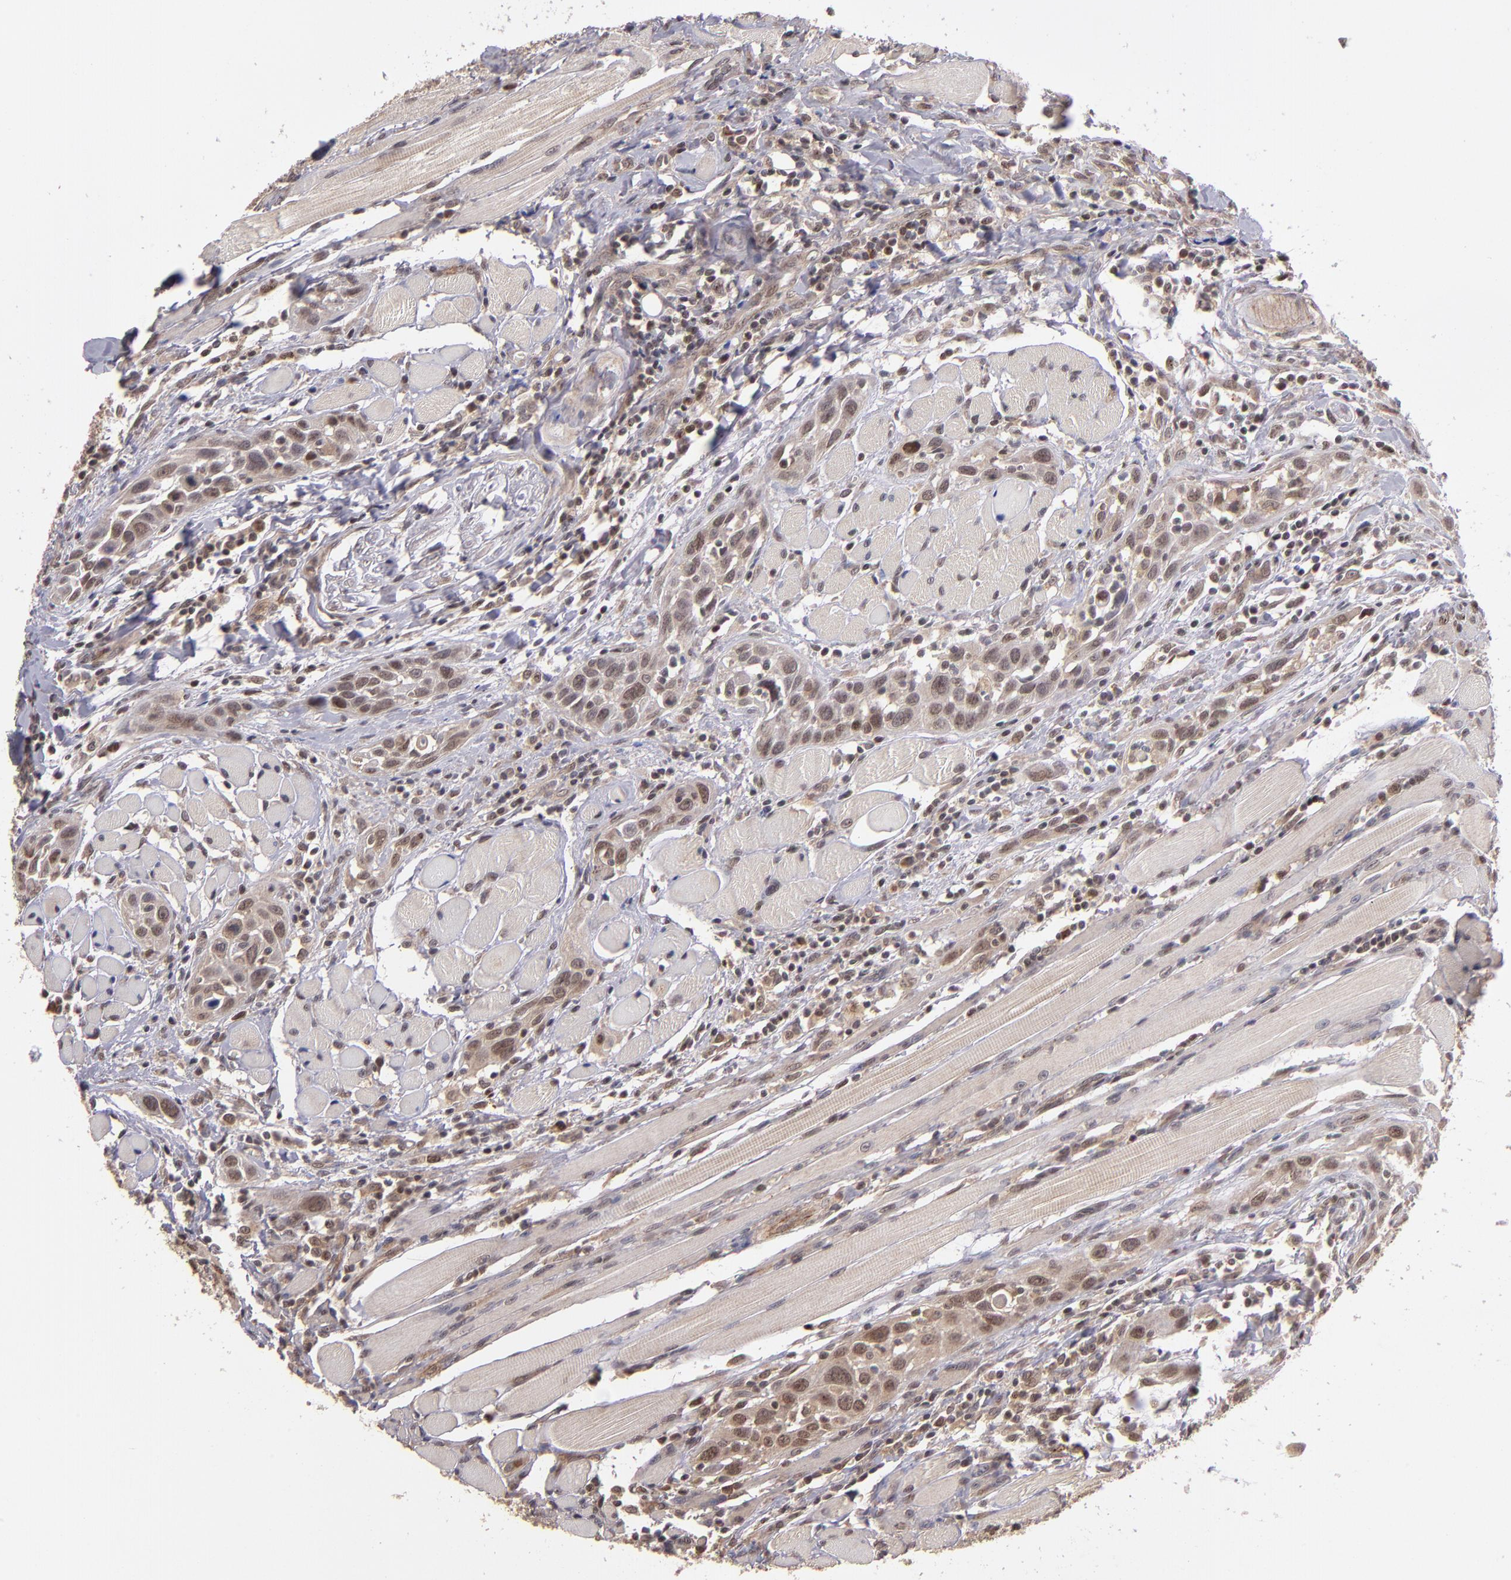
{"staining": {"intensity": "moderate", "quantity": ">75%", "location": "nuclear"}, "tissue": "head and neck cancer", "cell_type": "Tumor cells", "image_type": "cancer", "snomed": [{"axis": "morphology", "description": "Squamous cell carcinoma, NOS"}, {"axis": "topography", "description": "Oral tissue"}, {"axis": "topography", "description": "Head-Neck"}], "caption": "DAB (3,3'-diaminobenzidine) immunohistochemical staining of head and neck cancer (squamous cell carcinoma) exhibits moderate nuclear protein positivity in about >75% of tumor cells.", "gene": "ABHD12B", "patient": {"sex": "female", "age": 50}}